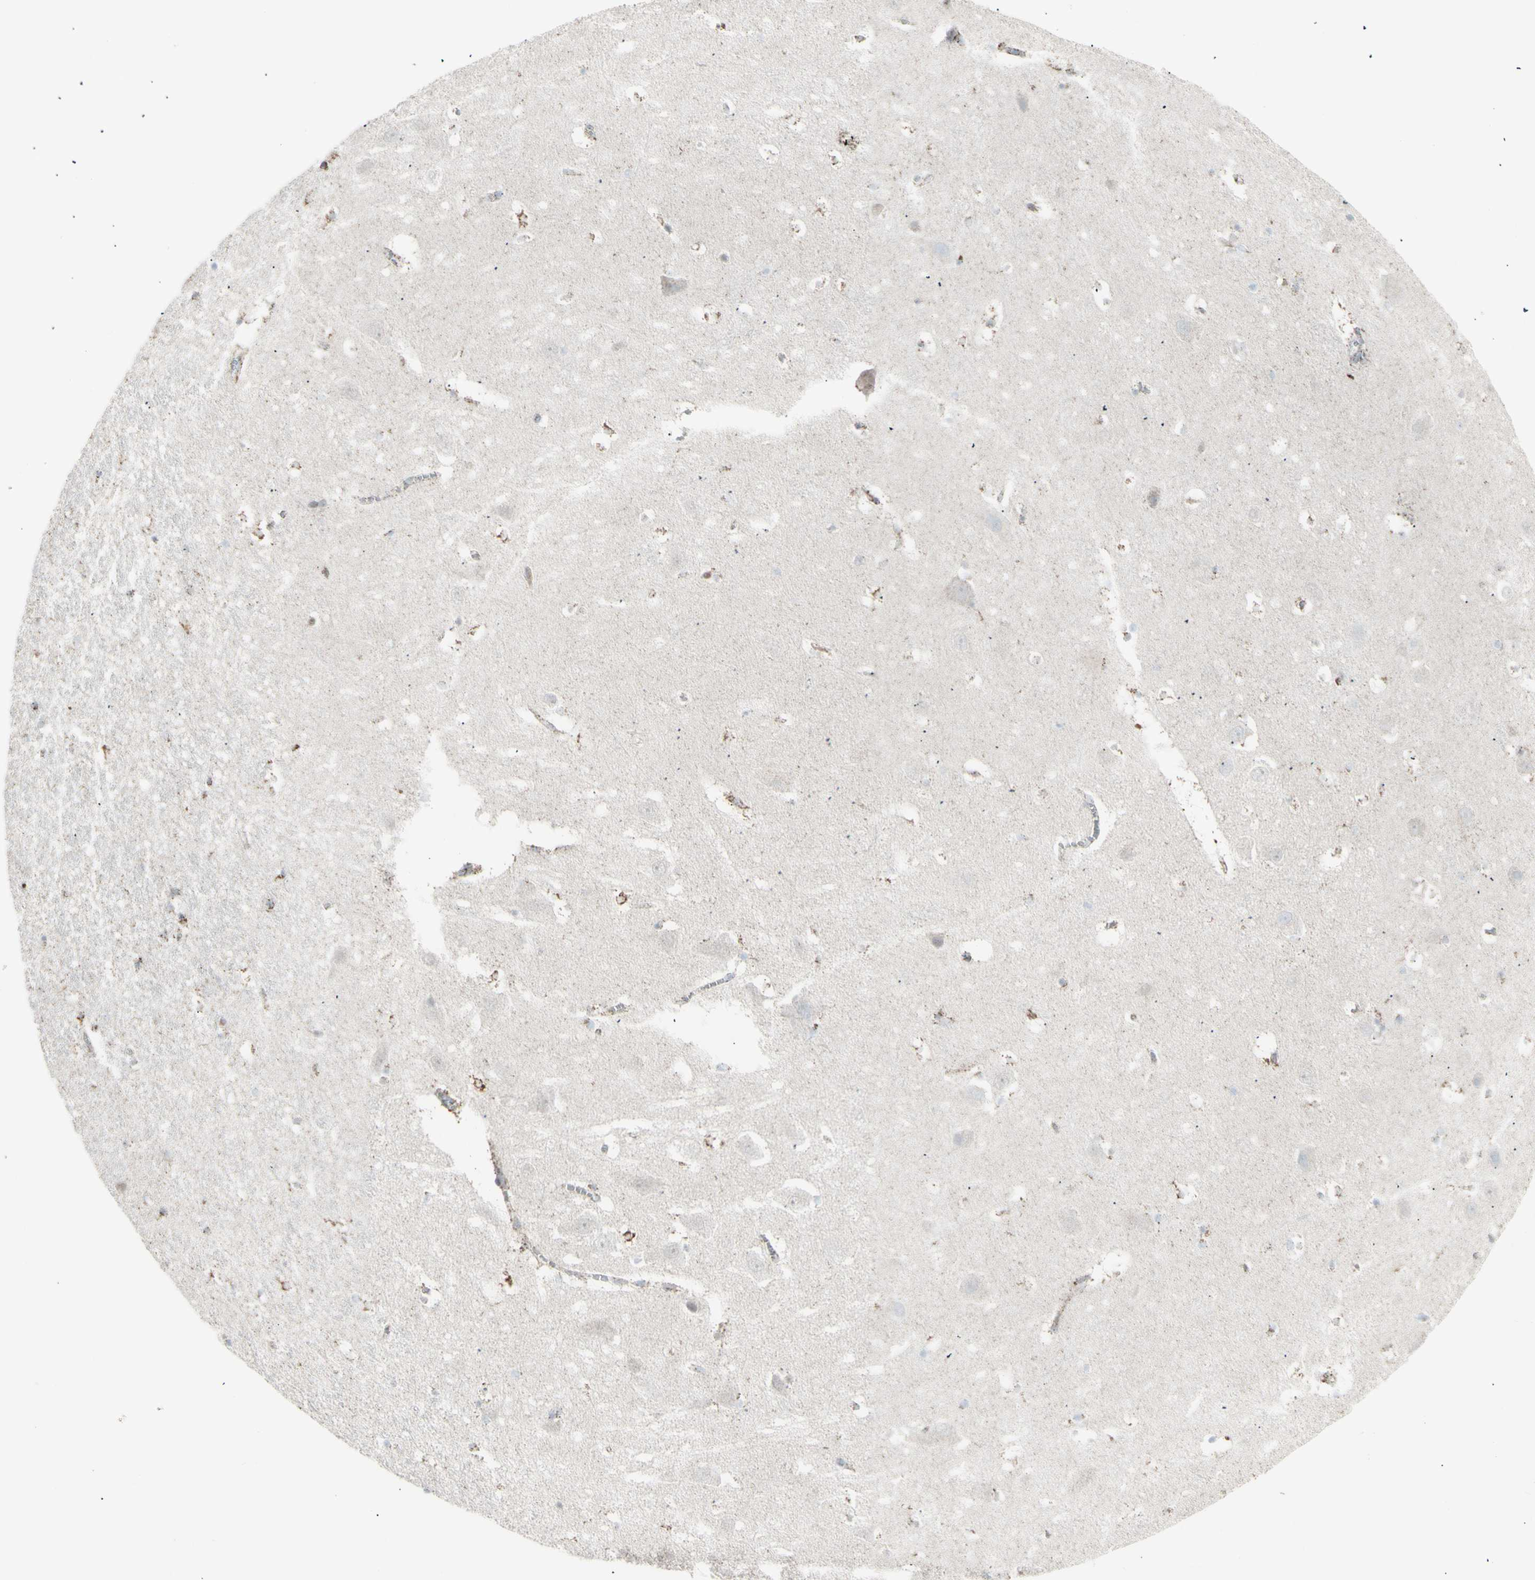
{"staining": {"intensity": "moderate", "quantity": "25%-75%", "location": "cytoplasmic/membranous"}, "tissue": "hippocampus", "cell_type": "Glial cells", "image_type": "normal", "snomed": [{"axis": "morphology", "description": "Normal tissue, NOS"}, {"axis": "topography", "description": "Hippocampus"}], "caption": "The photomicrograph demonstrates staining of benign hippocampus, revealing moderate cytoplasmic/membranous protein positivity (brown color) within glial cells. The staining was performed using DAB to visualize the protein expression in brown, while the nuclei were stained in blue with hematoxylin (Magnification: 20x).", "gene": "PLGRKT", "patient": {"sex": "male", "age": 45}}